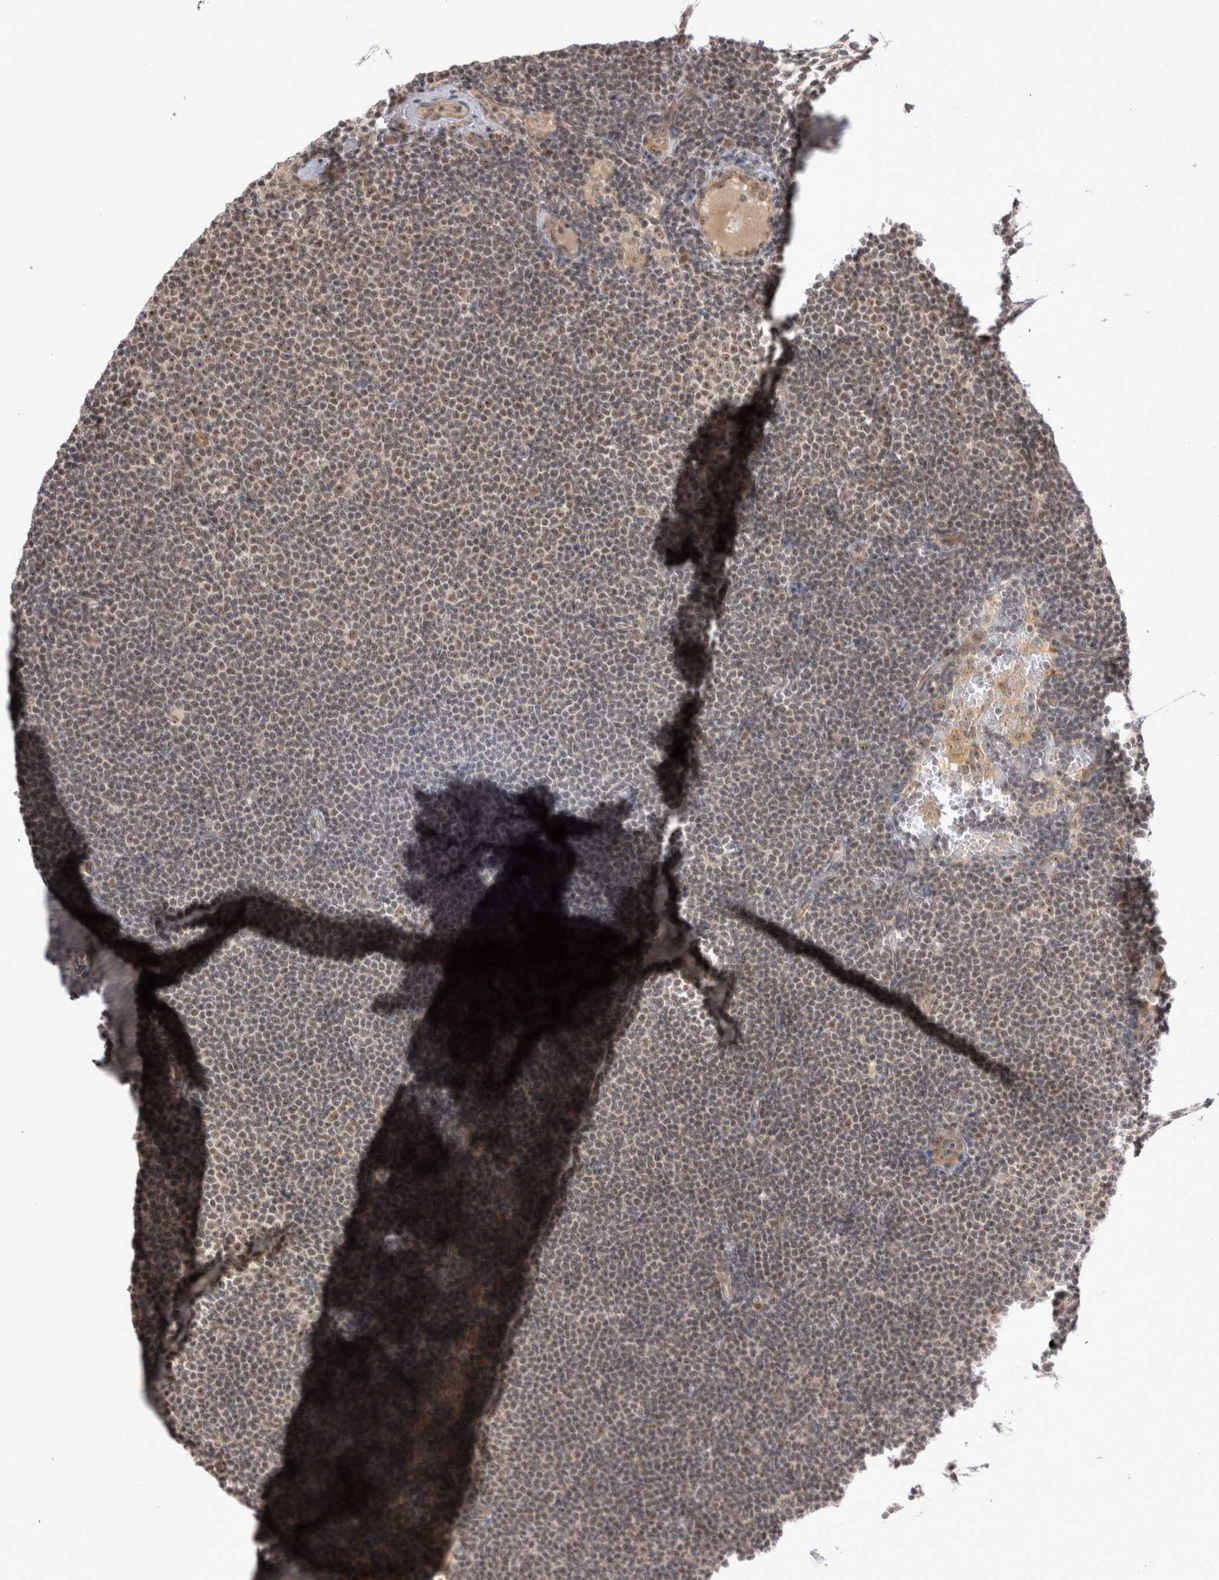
{"staining": {"intensity": "weak", "quantity": ">75%", "location": "nuclear"}, "tissue": "lymphoma", "cell_type": "Tumor cells", "image_type": "cancer", "snomed": [{"axis": "morphology", "description": "Malignant lymphoma, non-Hodgkin's type, Low grade"}, {"axis": "topography", "description": "Lymph node"}], "caption": "Immunohistochemistry (DAB (3,3'-diaminobenzidine)) staining of human low-grade malignant lymphoma, non-Hodgkin's type exhibits weak nuclear protein positivity in about >75% of tumor cells.", "gene": "EXOSC4", "patient": {"sex": "female", "age": 53}}